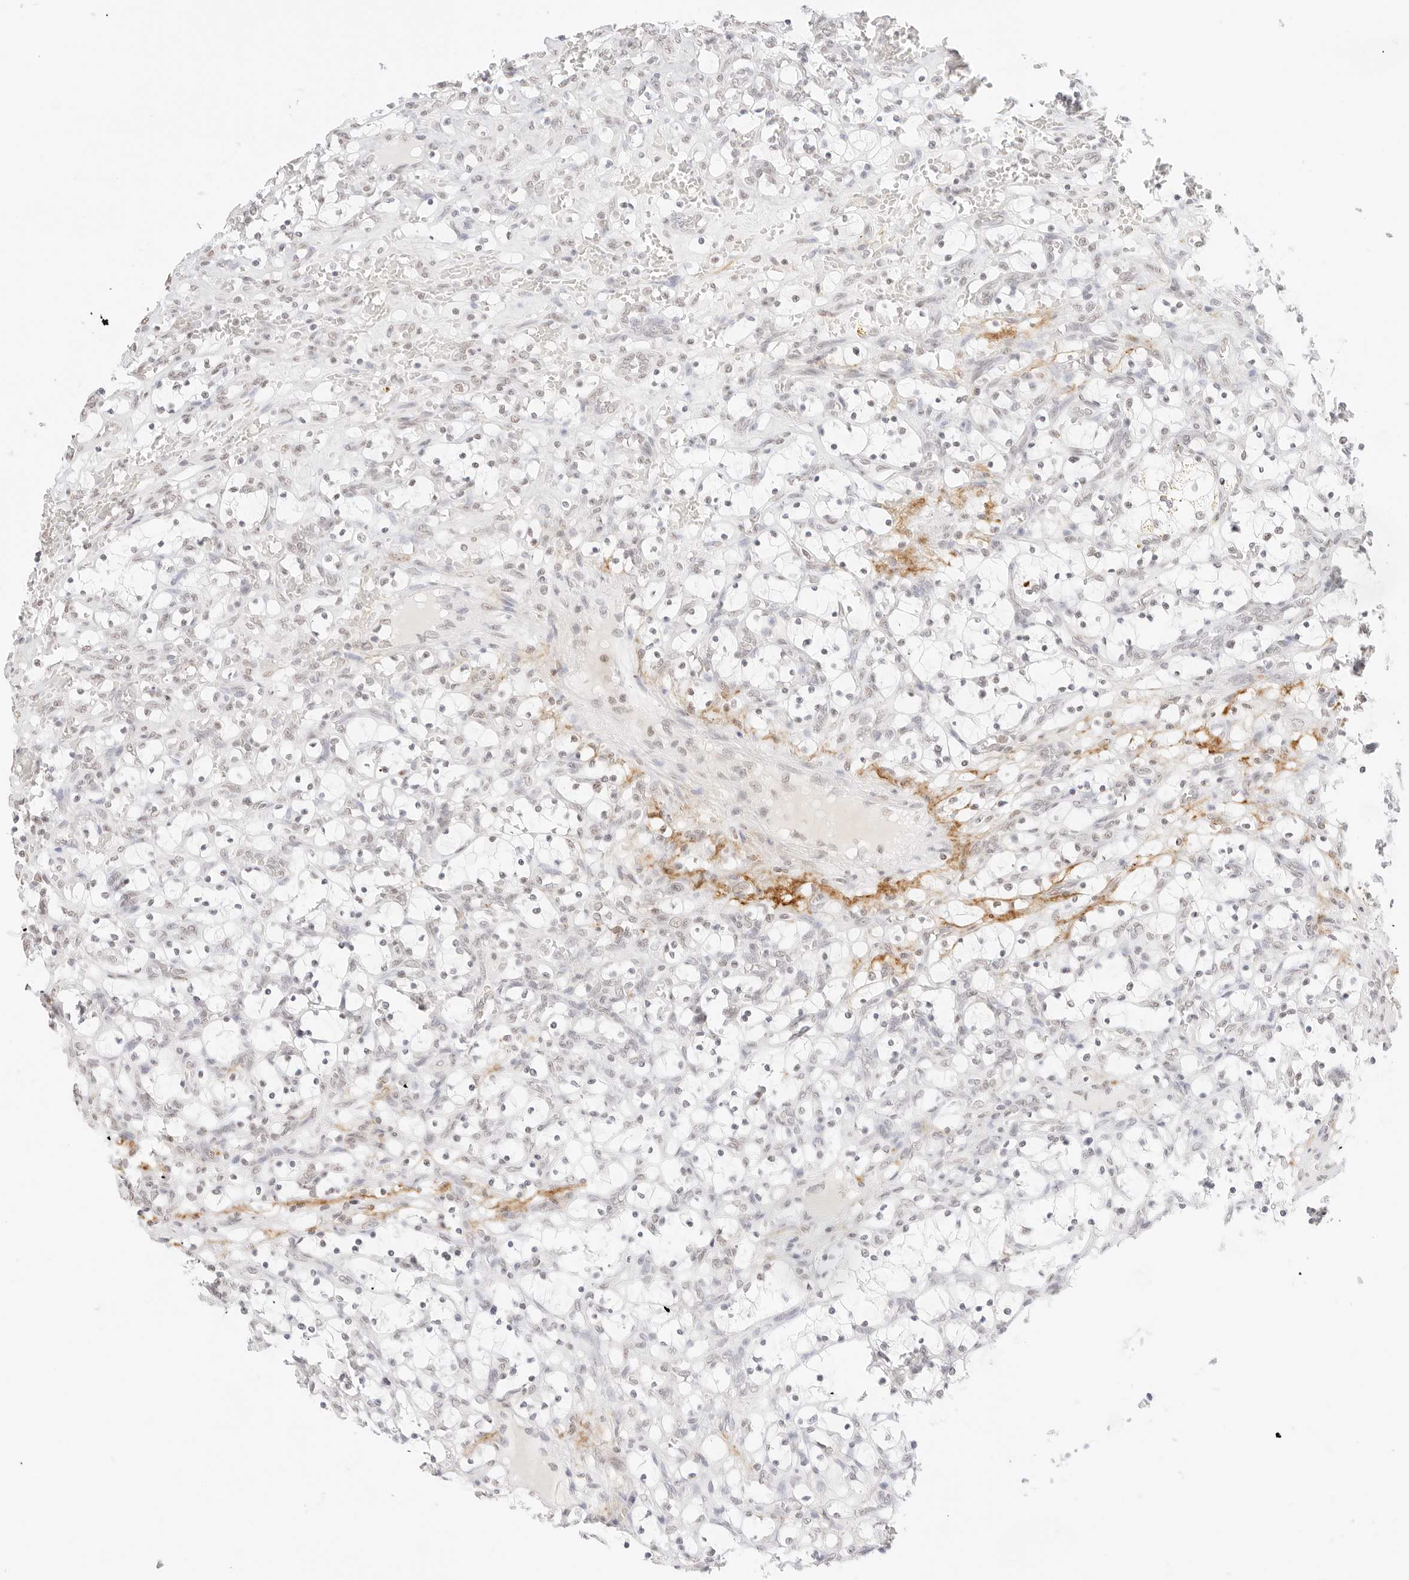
{"staining": {"intensity": "negative", "quantity": "none", "location": "none"}, "tissue": "renal cancer", "cell_type": "Tumor cells", "image_type": "cancer", "snomed": [{"axis": "morphology", "description": "Adenocarcinoma, NOS"}, {"axis": "topography", "description": "Kidney"}], "caption": "Renal cancer (adenocarcinoma) was stained to show a protein in brown. There is no significant positivity in tumor cells. The staining is performed using DAB (3,3'-diaminobenzidine) brown chromogen with nuclei counter-stained in using hematoxylin.", "gene": "FBLN5", "patient": {"sex": "female", "age": 69}}